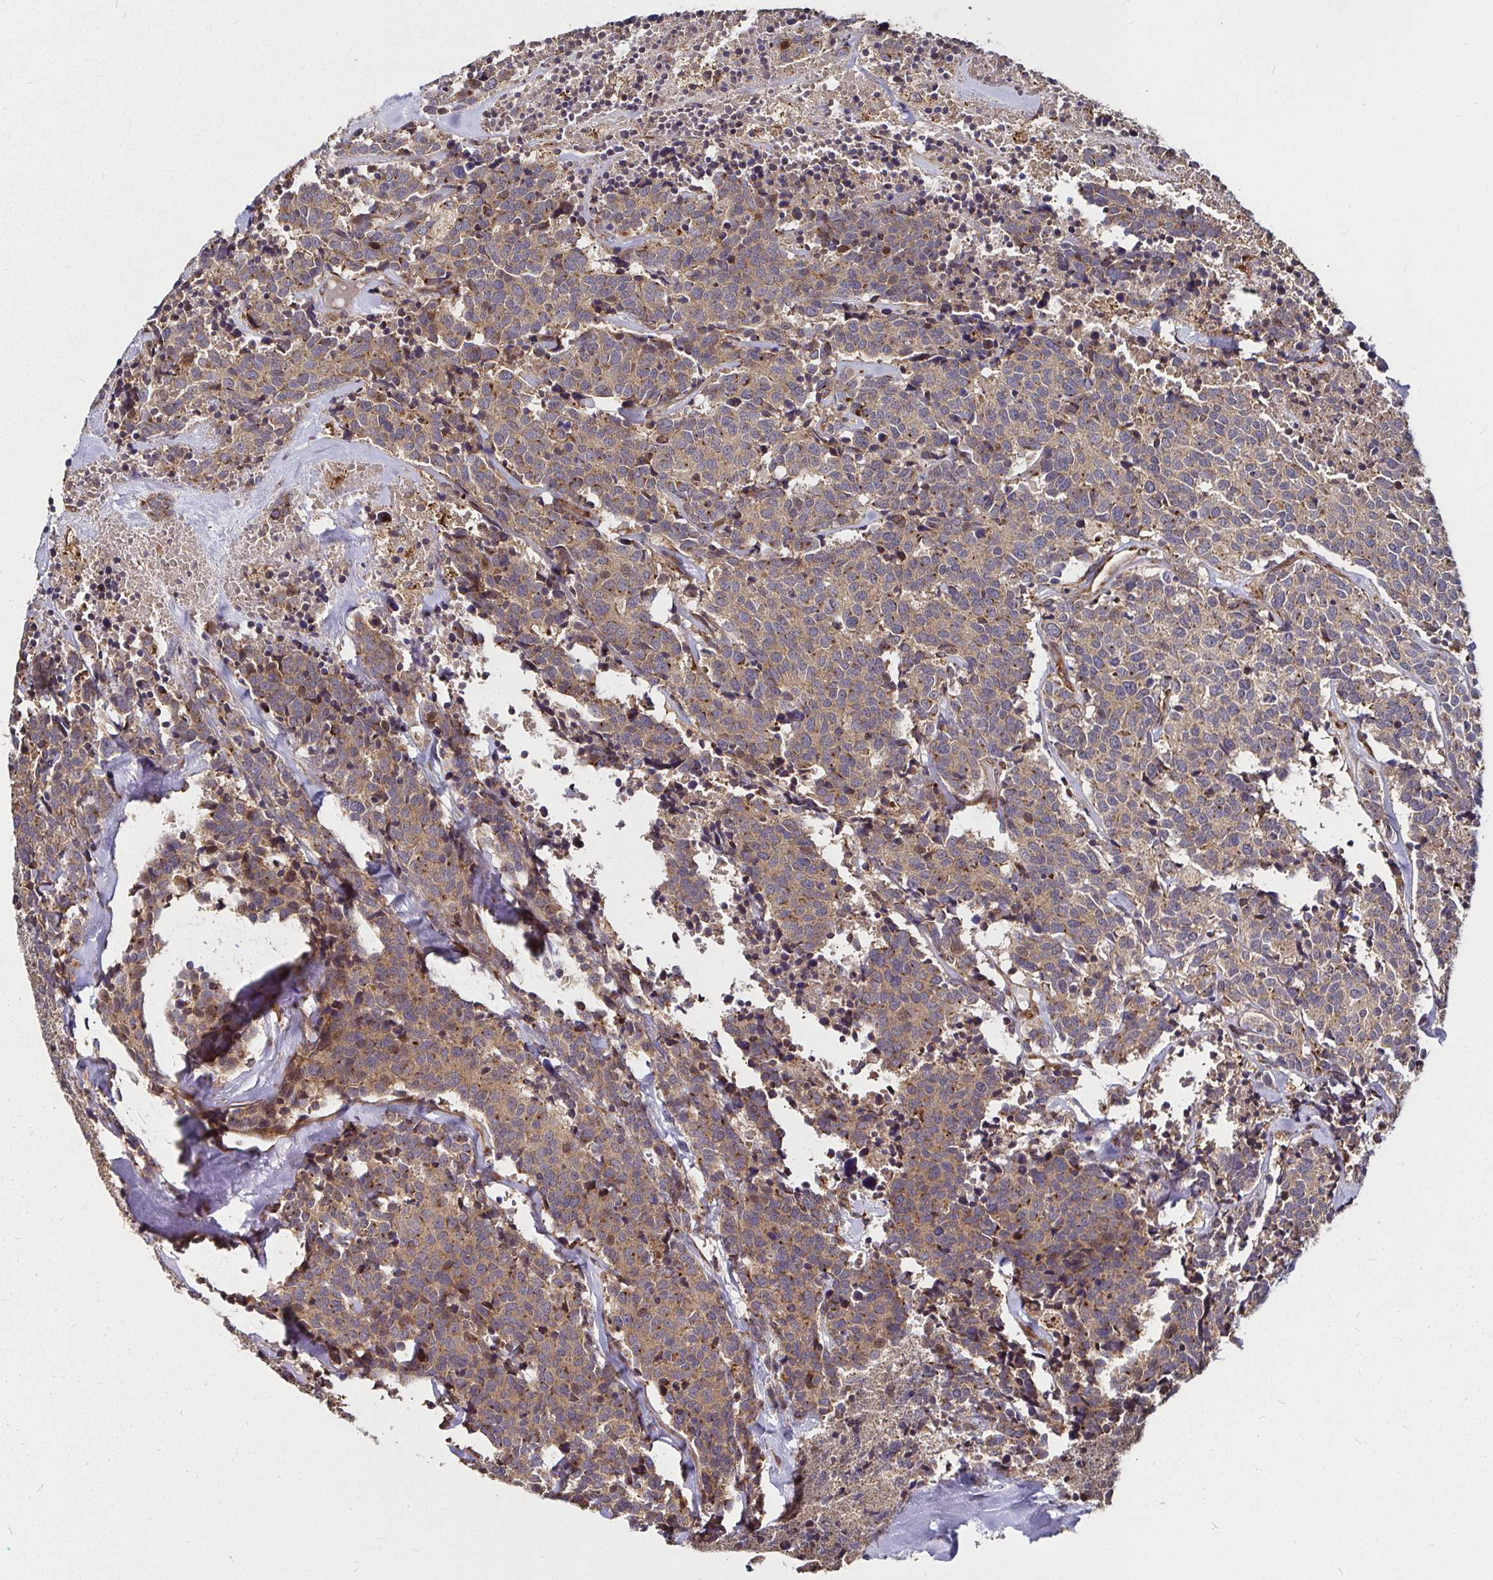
{"staining": {"intensity": "weak", "quantity": ">75%", "location": "cytoplasmic/membranous"}, "tissue": "carcinoid", "cell_type": "Tumor cells", "image_type": "cancer", "snomed": [{"axis": "morphology", "description": "Carcinoid, malignant, NOS"}, {"axis": "topography", "description": "Skin"}], "caption": "Protein staining by immunohistochemistry (IHC) demonstrates weak cytoplasmic/membranous expression in about >75% of tumor cells in carcinoid.", "gene": "MLST8", "patient": {"sex": "female", "age": 79}}